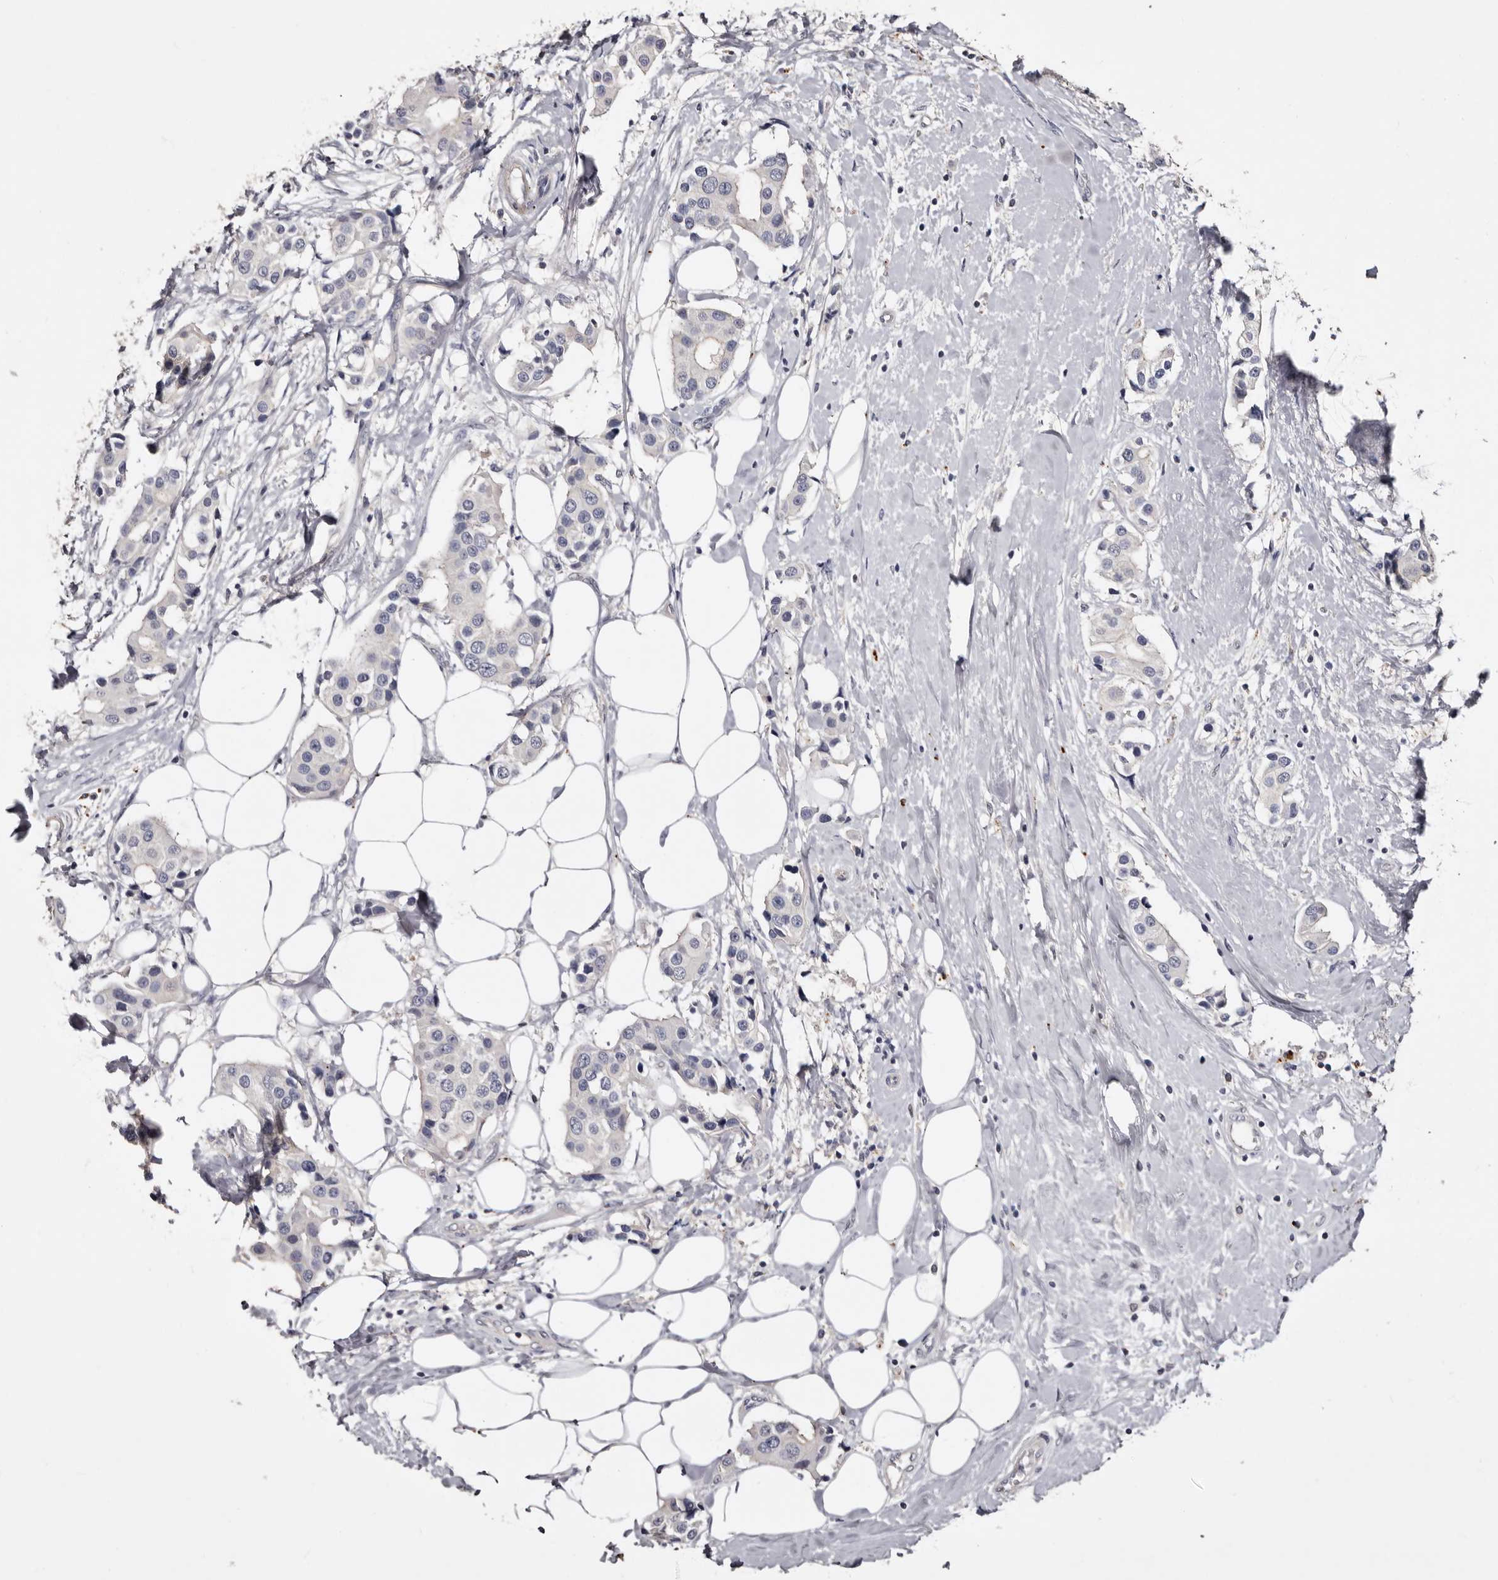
{"staining": {"intensity": "negative", "quantity": "none", "location": "none"}, "tissue": "breast cancer", "cell_type": "Tumor cells", "image_type": "cancer", "snomed": [{"axis": "morphology", "description": "Normal tissue, NOS"}, {"axis": "morphology", "description": "Duct carcinoma"}, {"axis": "topography", "description": "Breast"}], "caption": "DAB immunohistochemical staining of human breast cancer reveals no significant positivity in tumor cells.", "gene": "SLC10A4", "patient": {"sex": "female", "age": 39}}